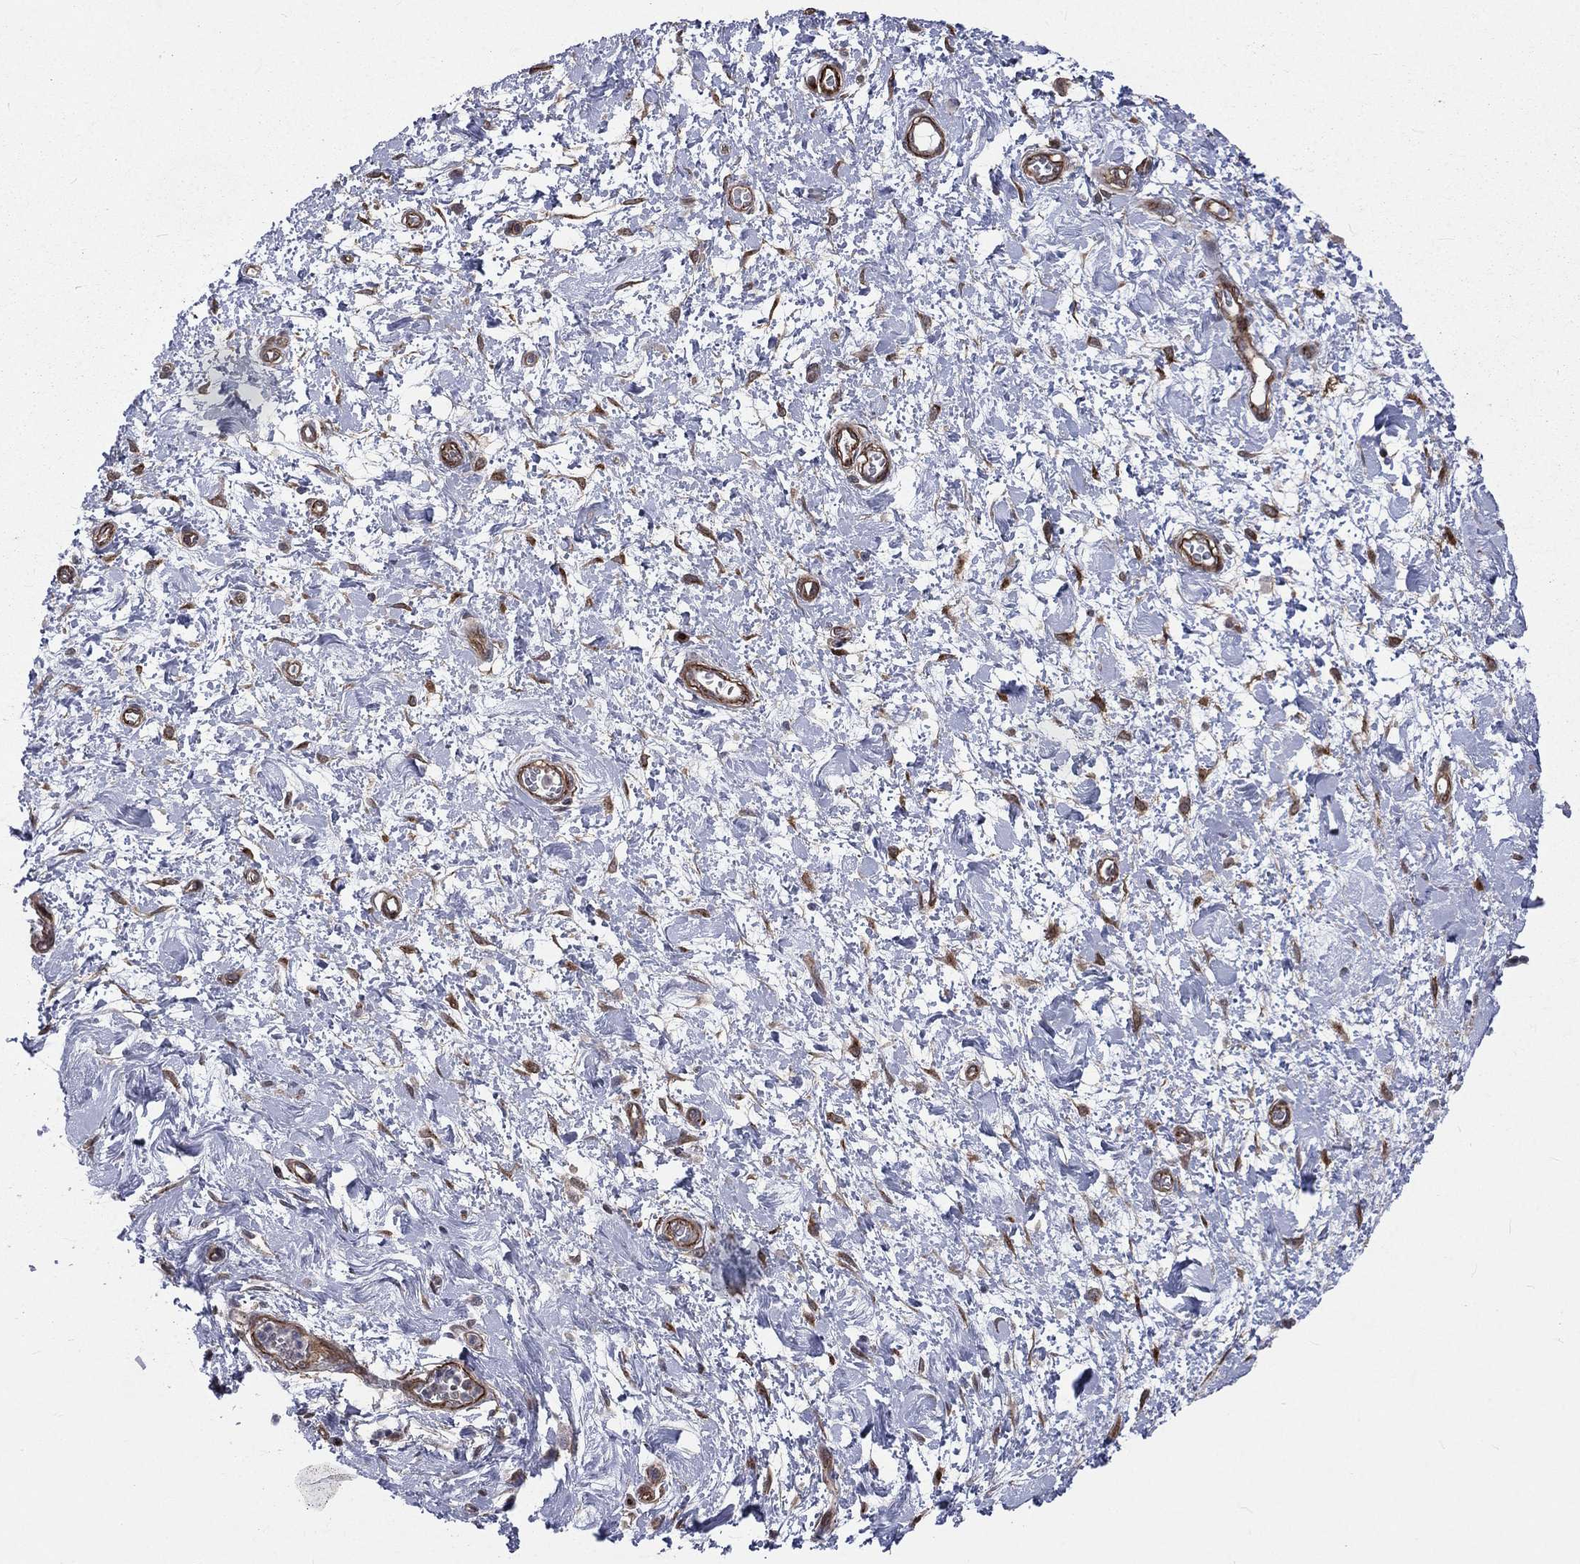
{"staining": {"intensity": "weak", "quantity": ">75%", "location": "cytoplasmic/membranous"}, "tissue": "stomach cancer", "cell_type": "Tumor cells", "image_type": "cancer", "snomed": [{"axis": "morphology", "description": "Normal tissue, NOS"}, {"axis": "morphology", "description": "Adenocarcinoma, NOS"}, {"axis": "topography", "description": "Stomach"}], "caption": "Adenocarcinoma (stomach) stained for a protein (brown) reveals weak cytoplasmic/membranous positive expression in about >75% of tumor cells.", "gene": "ARL3", "patient": {"sex": "female", "age": 64}}